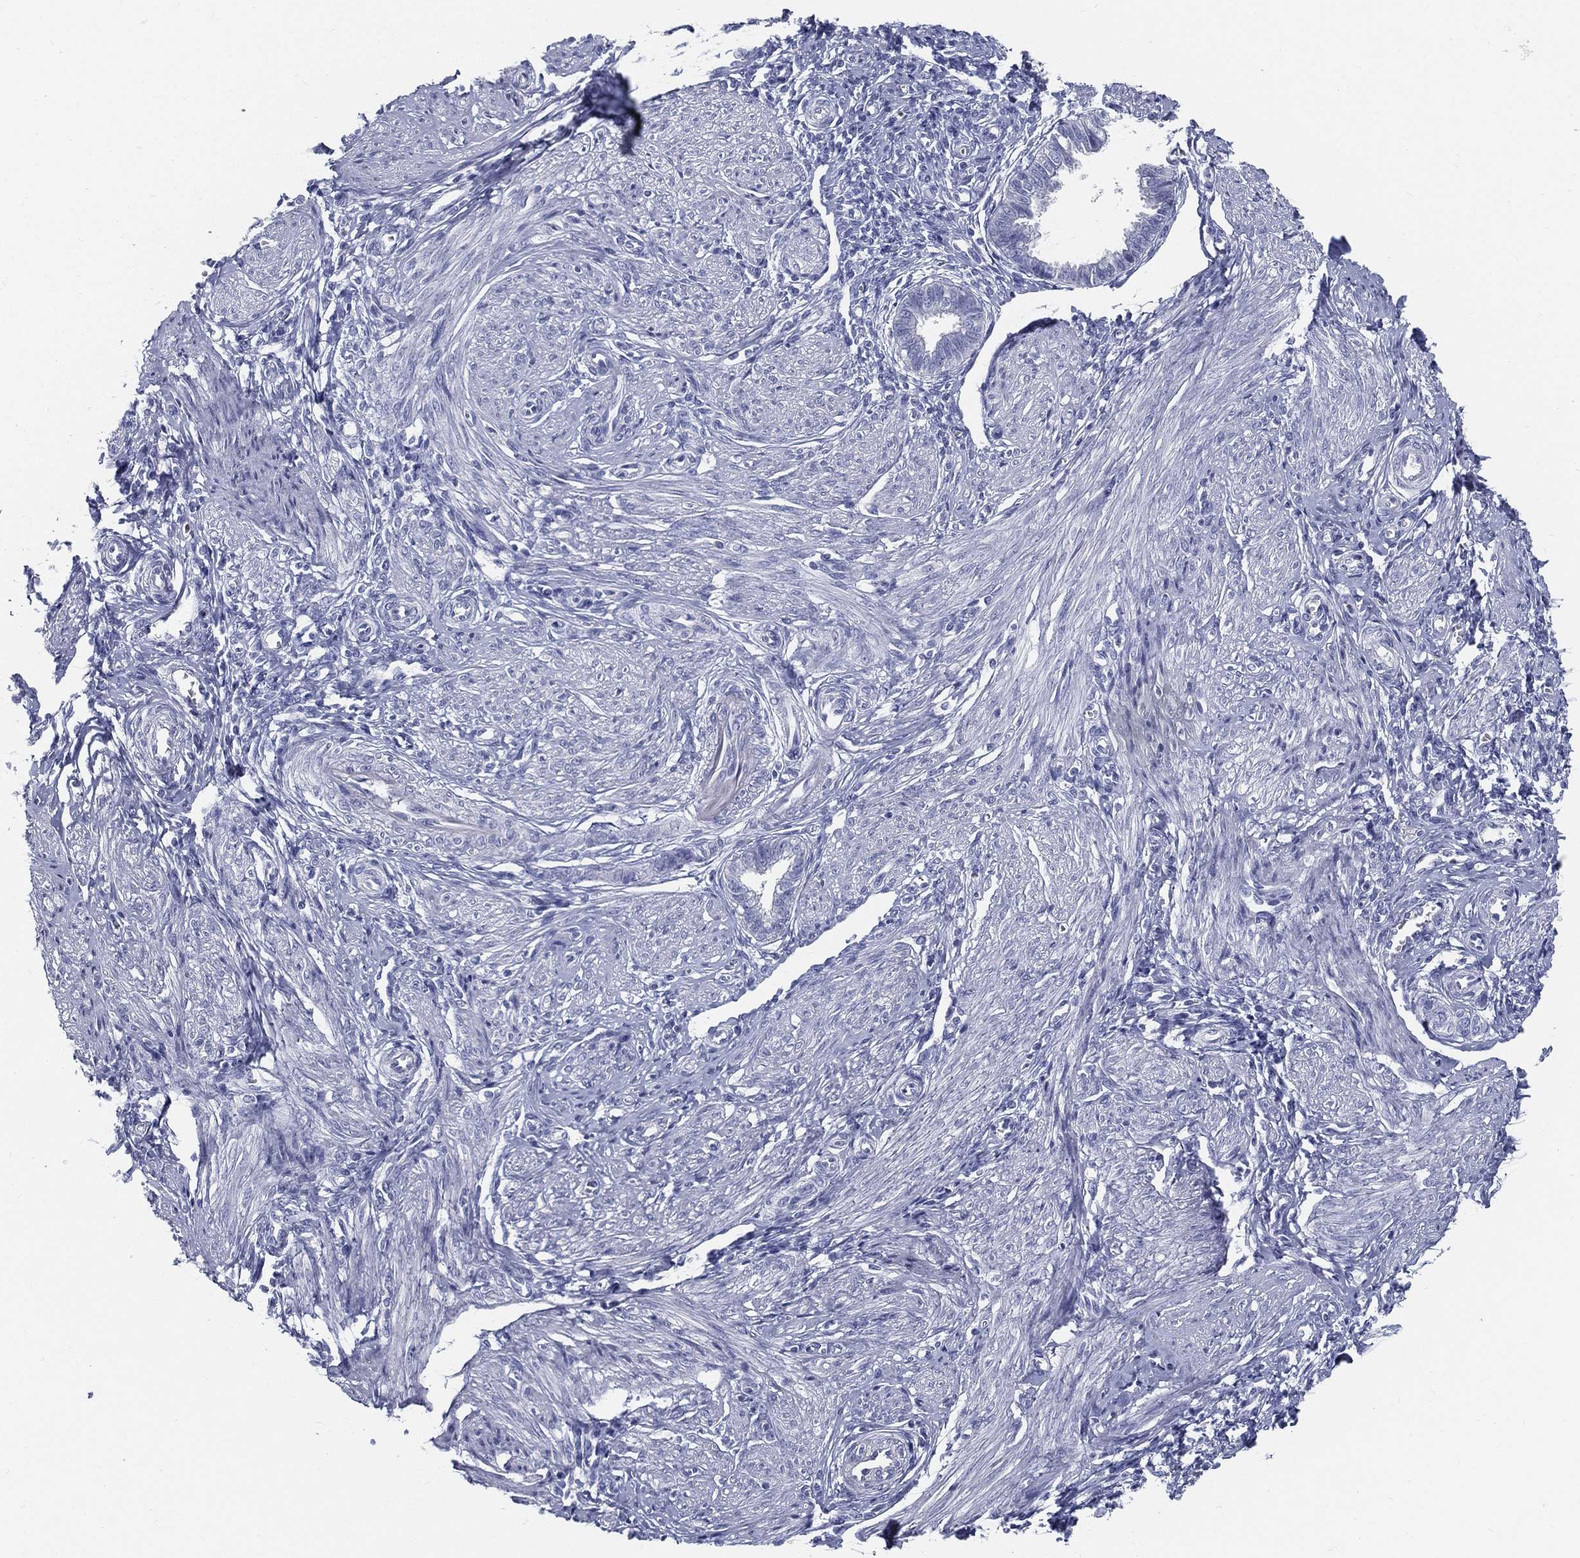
{"staining": {"intensity": "negative", "quantity": "none", "location": "none"}, "tissue": "endometrium", "cell_type": "Cells in endometrial stroma", "image_type": "normal", "snomed": [{"axis": "morphology", "description": "Normal tissue, NOS"}, {"axis": "topography", "description": "Cervix"}, {"axis": "topography", "description": "Endometrium"}], "caption": "Cells in endometrial stroma show no significant expression in normal endometrium. The staining is performed using DAB brown chromogen with nuclei counter-stained in using hematoxylin.", "gene": "STS", "patient": {"sex": "female", "age": 37}}